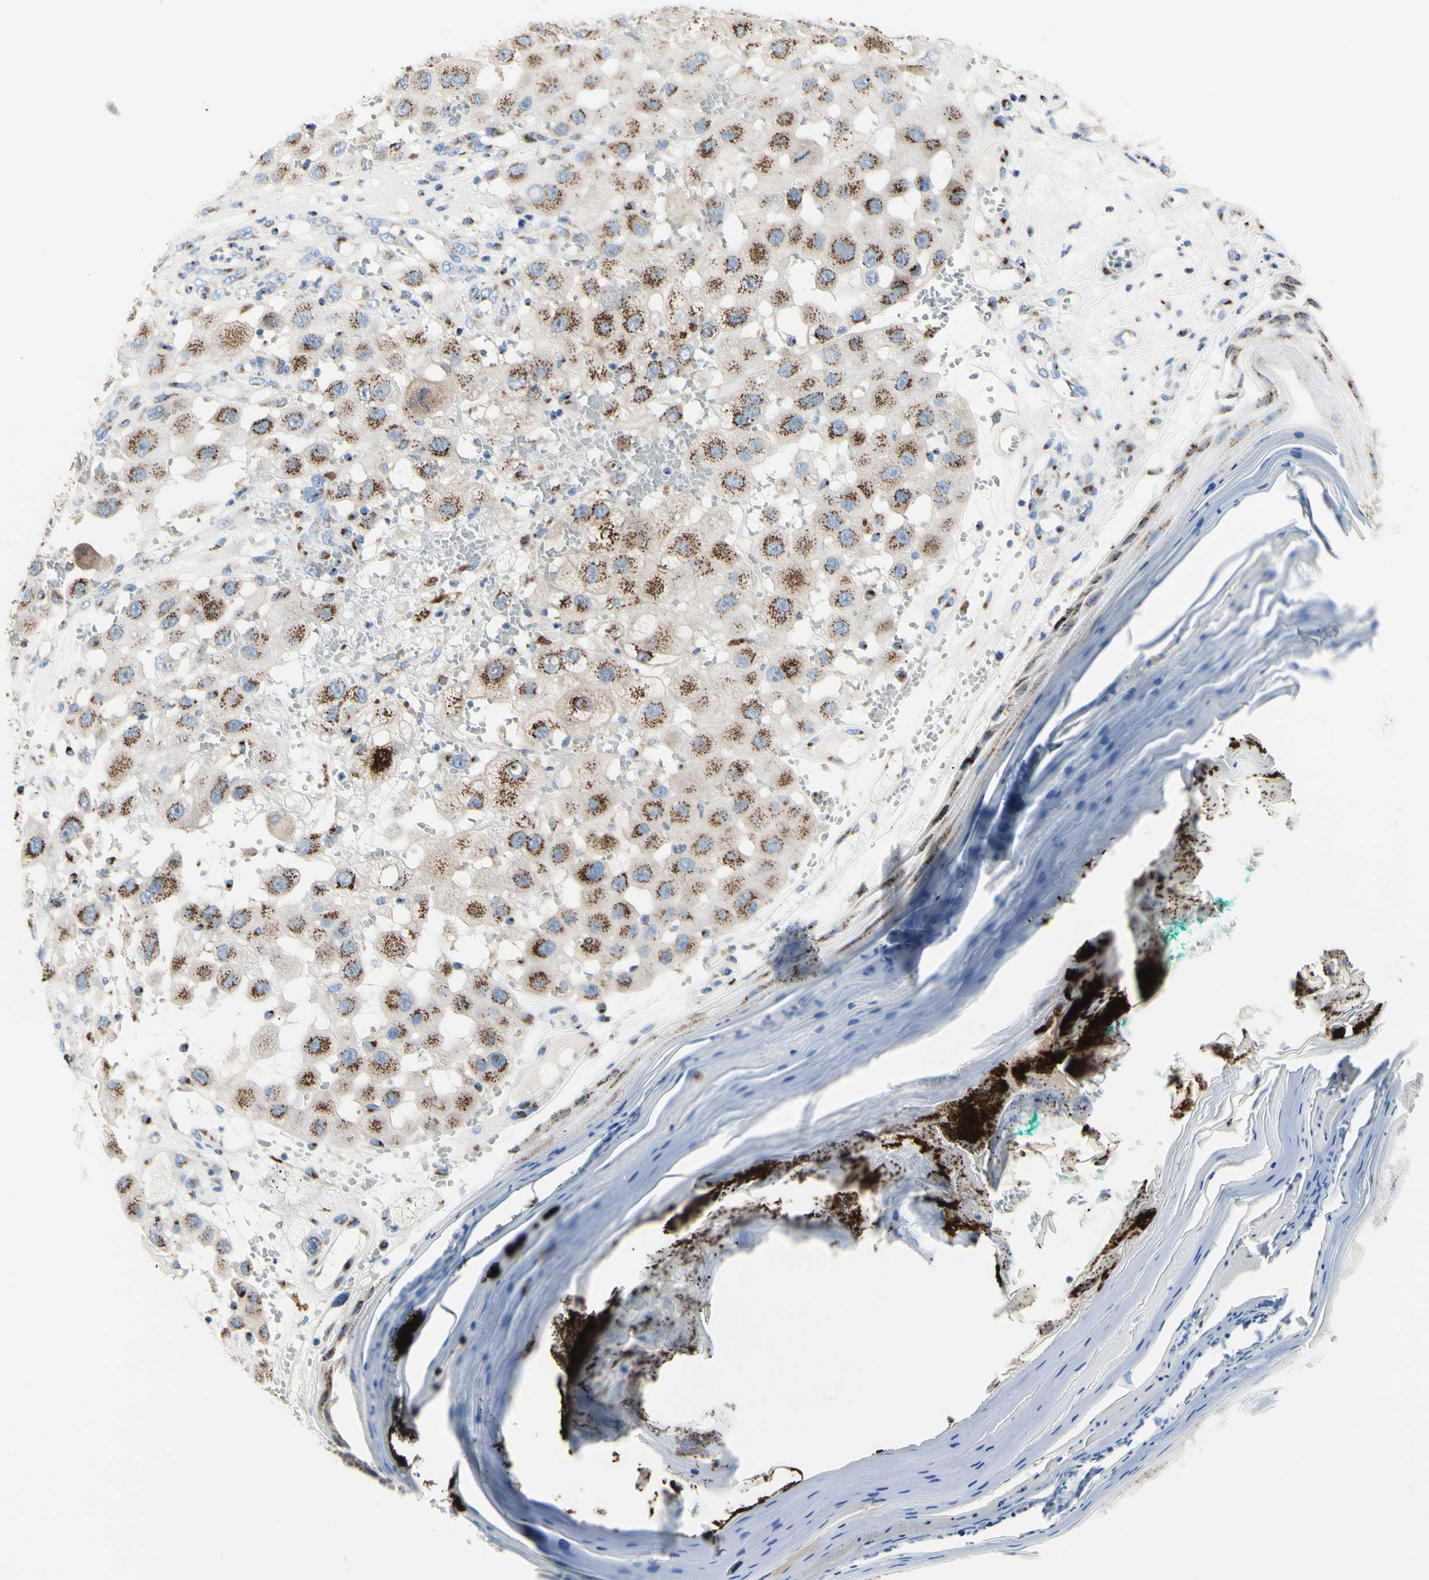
{"staining": {"intensity": "moderate", "quantity": "25%-75%", "location": "cytoplasmic/membranous"}, "tissue": "melanoma", "cell_type": "Tumor cells", "image_type": "cancer", "snomed": [{"axis": "morphology", "description": "Malignant melanoma, NOS"}, {"axis": "topography", "description": "Skin"}], "caption": "Protein analysis of malignant melanoma tissue exhibits moderate cytoplasmic/membranous staining in approximately 25%-75% of tumor cells.", "gene": "GALNT2", "patient": {"sex": "female", "age": 81}}